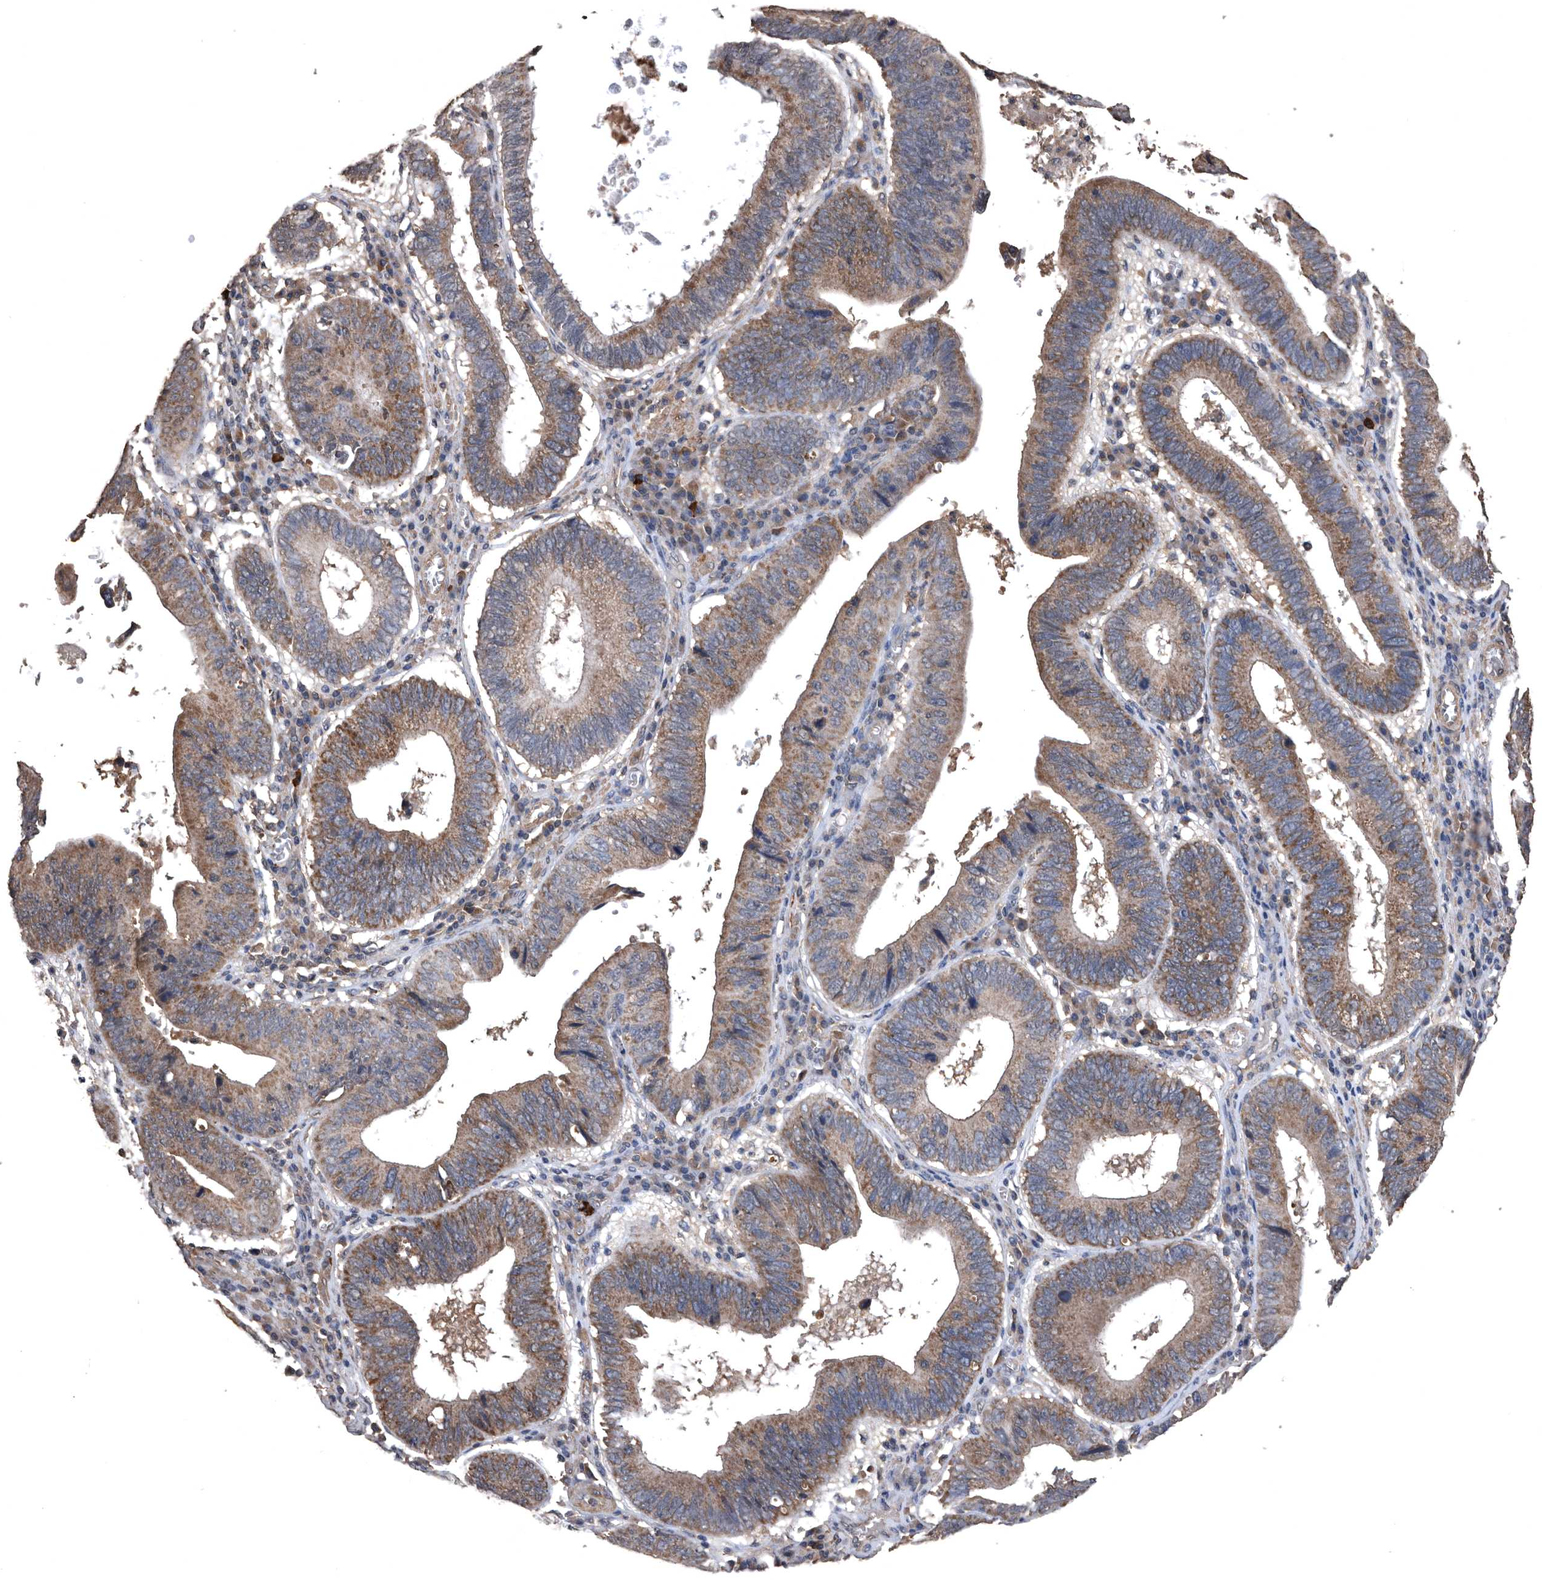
{"staining": {"intensity": "moderate", "quantity": ">75%", "location": "cytoplasmic/membranous"}, "tissue": "stomach cancer", "cell_type": "Tumor cells", "image_type": "cancer", "snomed": [{"axis": "morphology", "description": "Adenocarcinoma, NOS"}, {"axis": "topography", "description": "Stomach"}], "caption": "A micrograph of human stomach cancer stained for a protein demonstrates moderate cytoplasmic/membranous brown staining in tumor cells.", "gene": "NRBP1", "patient": {"sex": "male", "age": 59}}